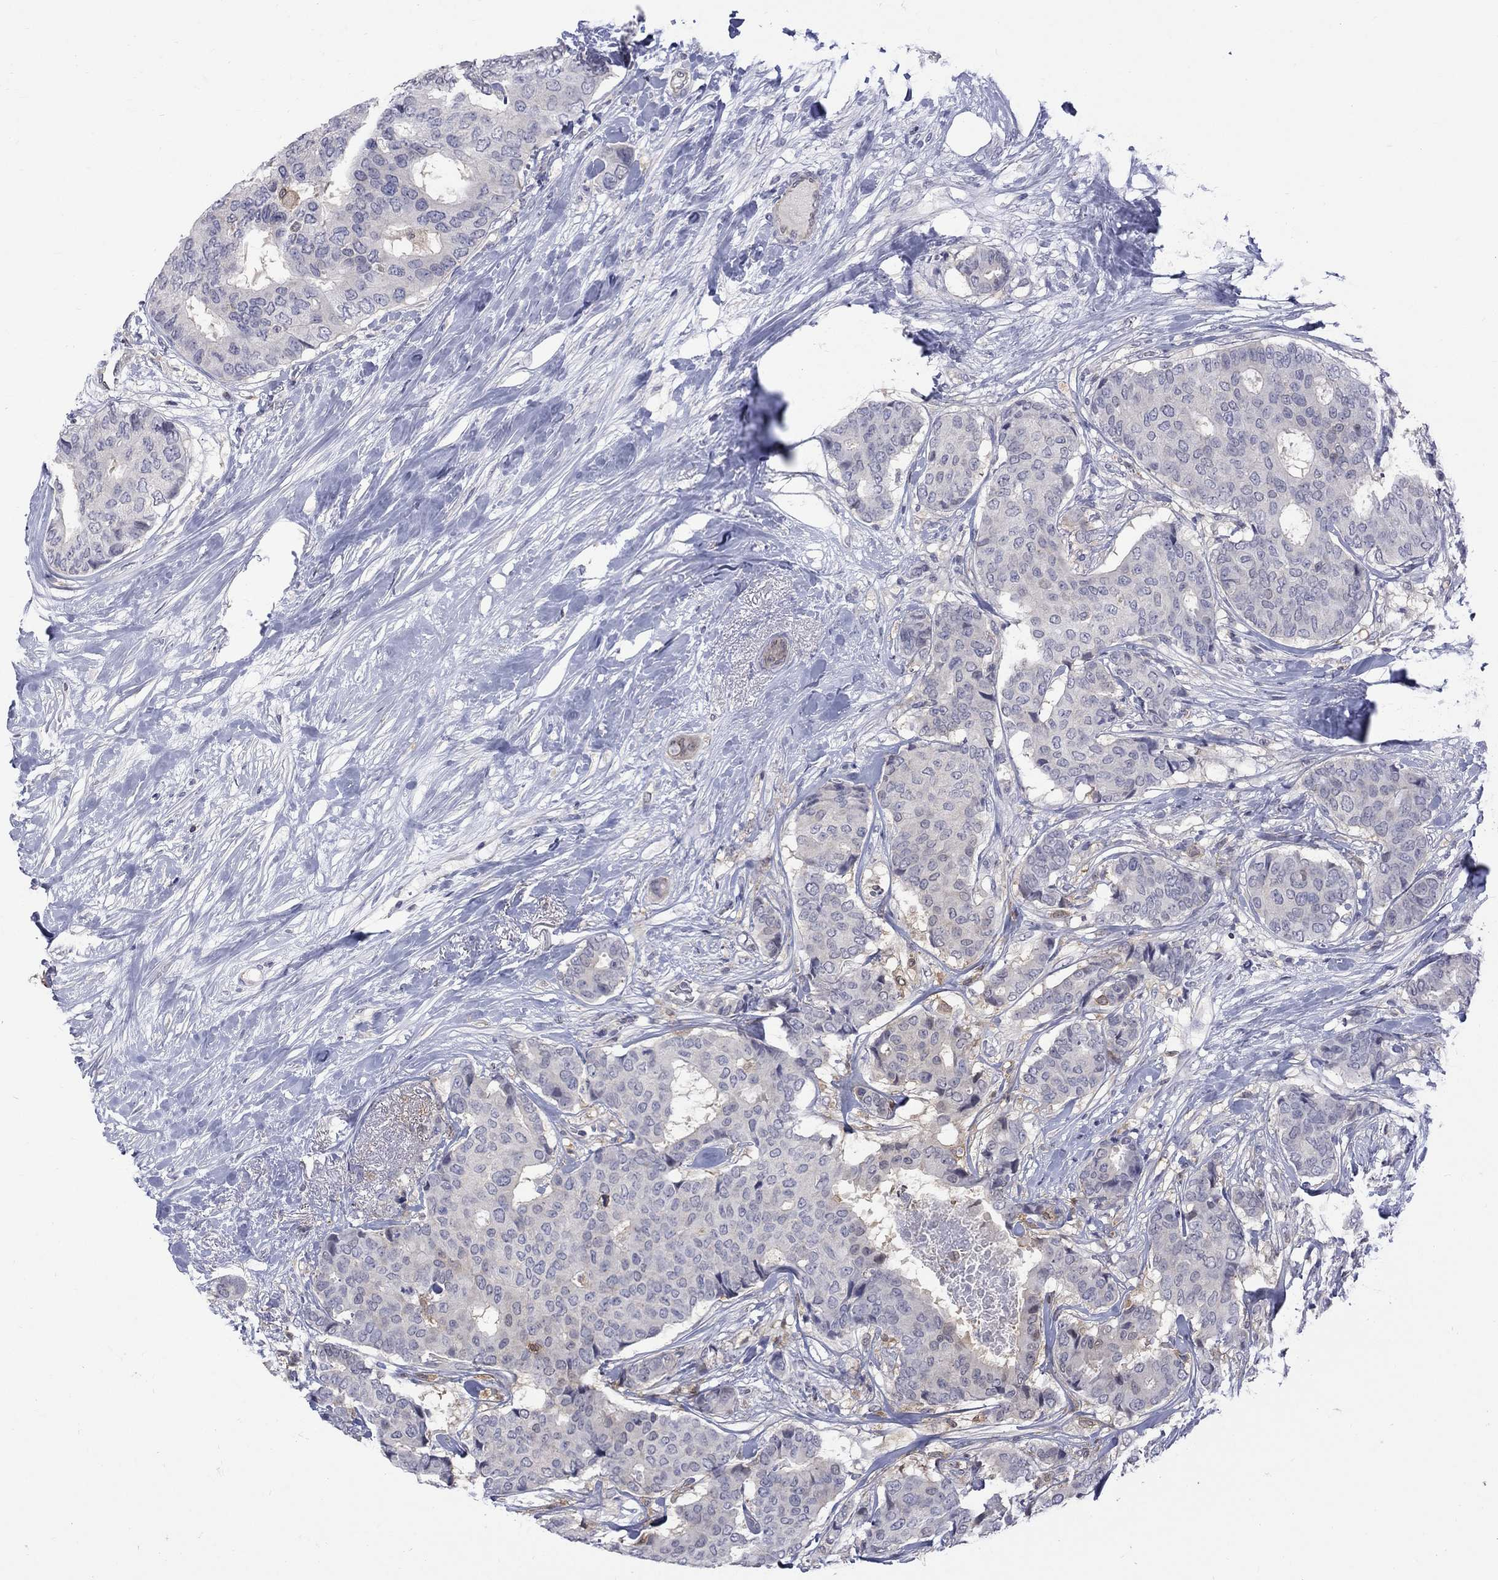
{"staining": {"intensity": "negative", "quantity": "none", "location": "none"}, "tissue": "breast cancer", "cell_type": "Tumor cells", "image_type": "cancer", "snomed": [{"axis": "morphology", "description": "Duct carcinoma"}, {"axis": "topography", "description": "Breast"}], "caption": "This is an IHC image of intraductal carcinoma (breast). There is no positivity in tumor cells.", "gene": "HKDC1", "patient": {"sex": "female", "age": 75}}